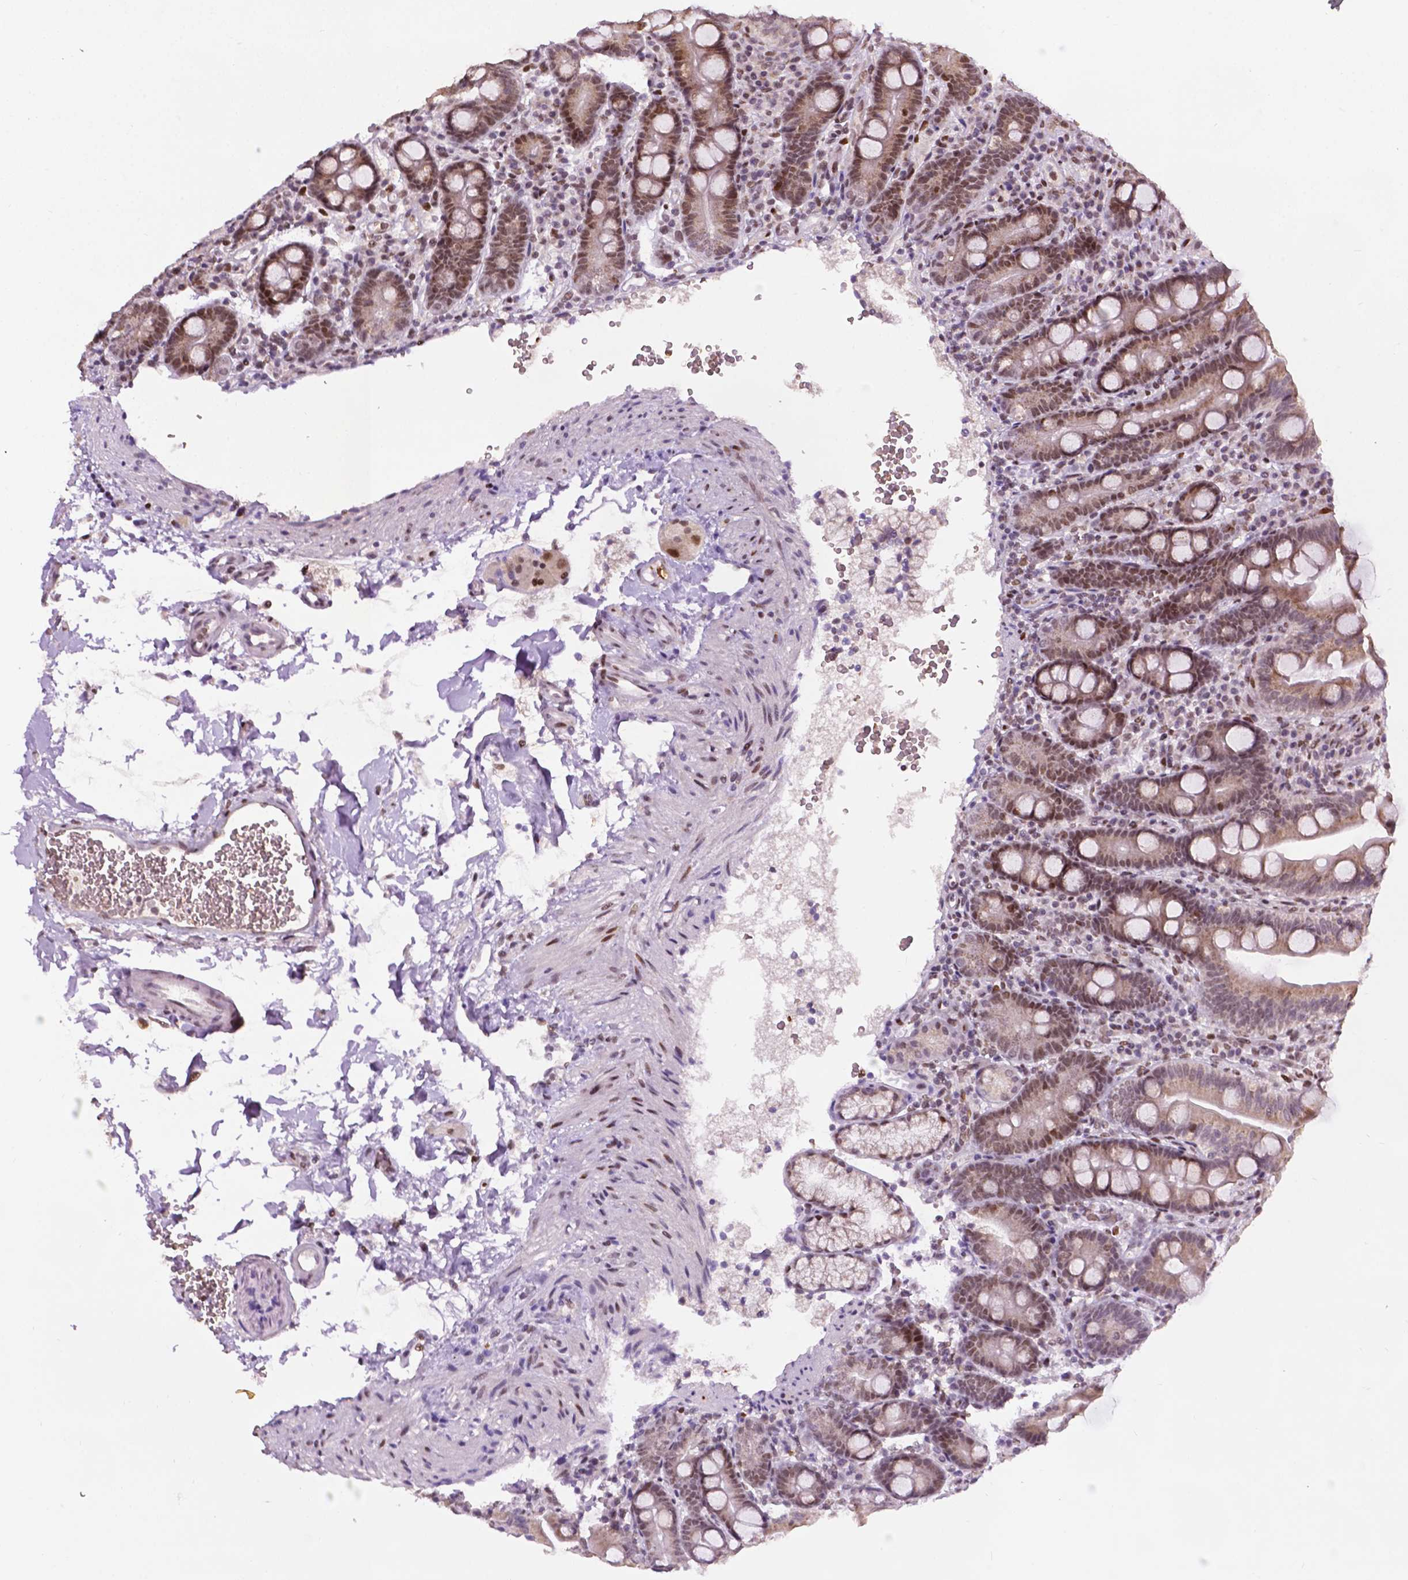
{"staining": {"intensity": "moderate", "quantity": "25%-75%", "location": "cytoplasmic/membranous,nuclear"}, "tissue": "duodenum", "cell_type": "Glandular cells", "image_type": "normal", "snomed": [{"axis": "morphology", "description": "Normal tissue, NOS"}, {"axis": "topography", "description": "Duodenum"}], "caption": "Protein expression analysis of unremarkable duodenum exhibits moderate cytoplasmic/membranous,nuclear staining in approximately 25%-75% of glandular cells.", "gene": "ZNF41", "patient": {"sex": "male", "age": 59}}